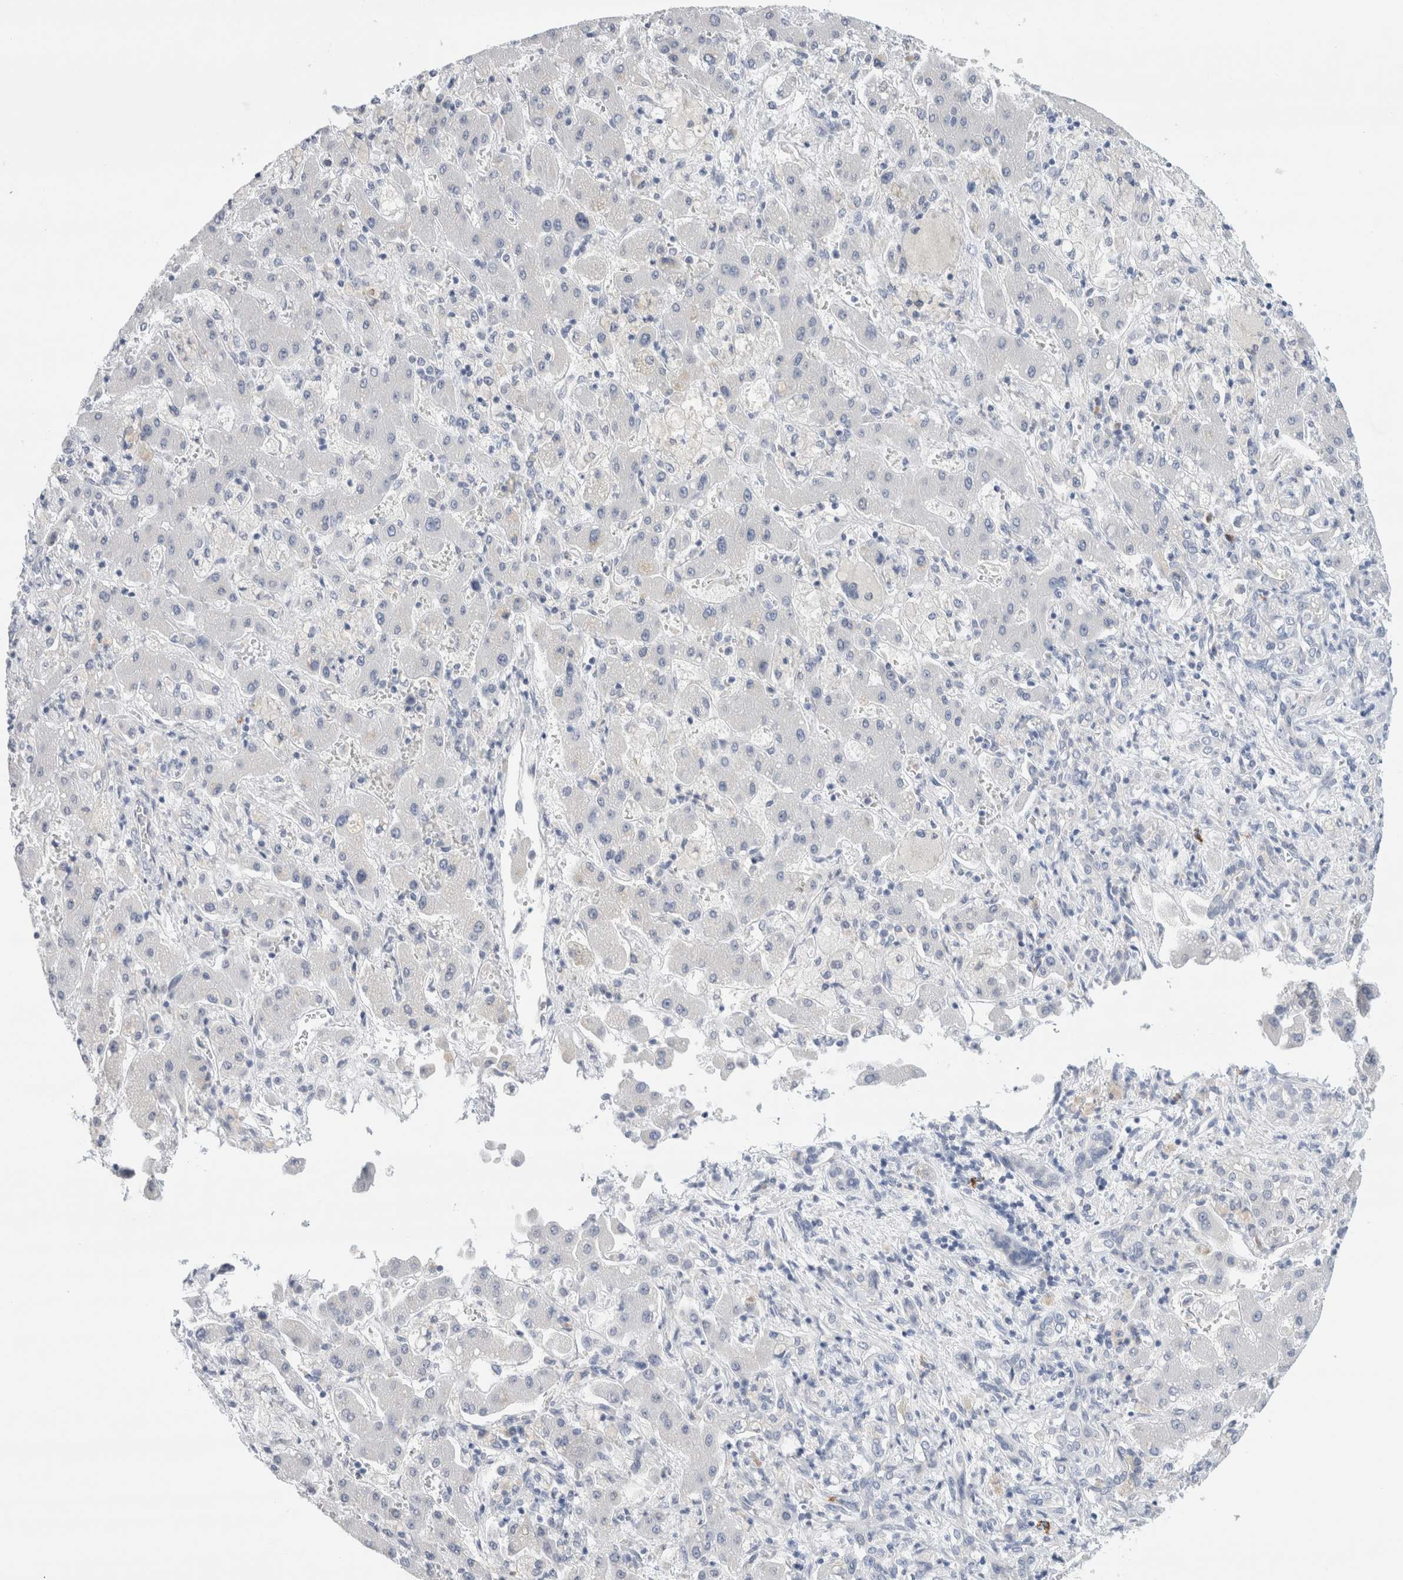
{"staining": {"intensity": "negative", "quantity": "none", "location": "none"}, "tissue": "liver cancer", "cell_type": "Tumor cells", "image_type": "cancer", "snomed": [{"axis": "morphology", "description": "Cholangiocarcinoma"}, {"axis": "topography", "description": "Liver"}], "caption": "The immunohistochemistry (IHC) micrograph has no significant positivity in tumor cells of liver cancer (cholangiocarcinoma) tissue. The staining was performed using DAB to visualize the protein expression in brown, while the nuclei were stained in blue with hematoxylin (Magnification: 20x).", "gene": "SLC22A12", "patient": {"sex": "male", "age": 50}}